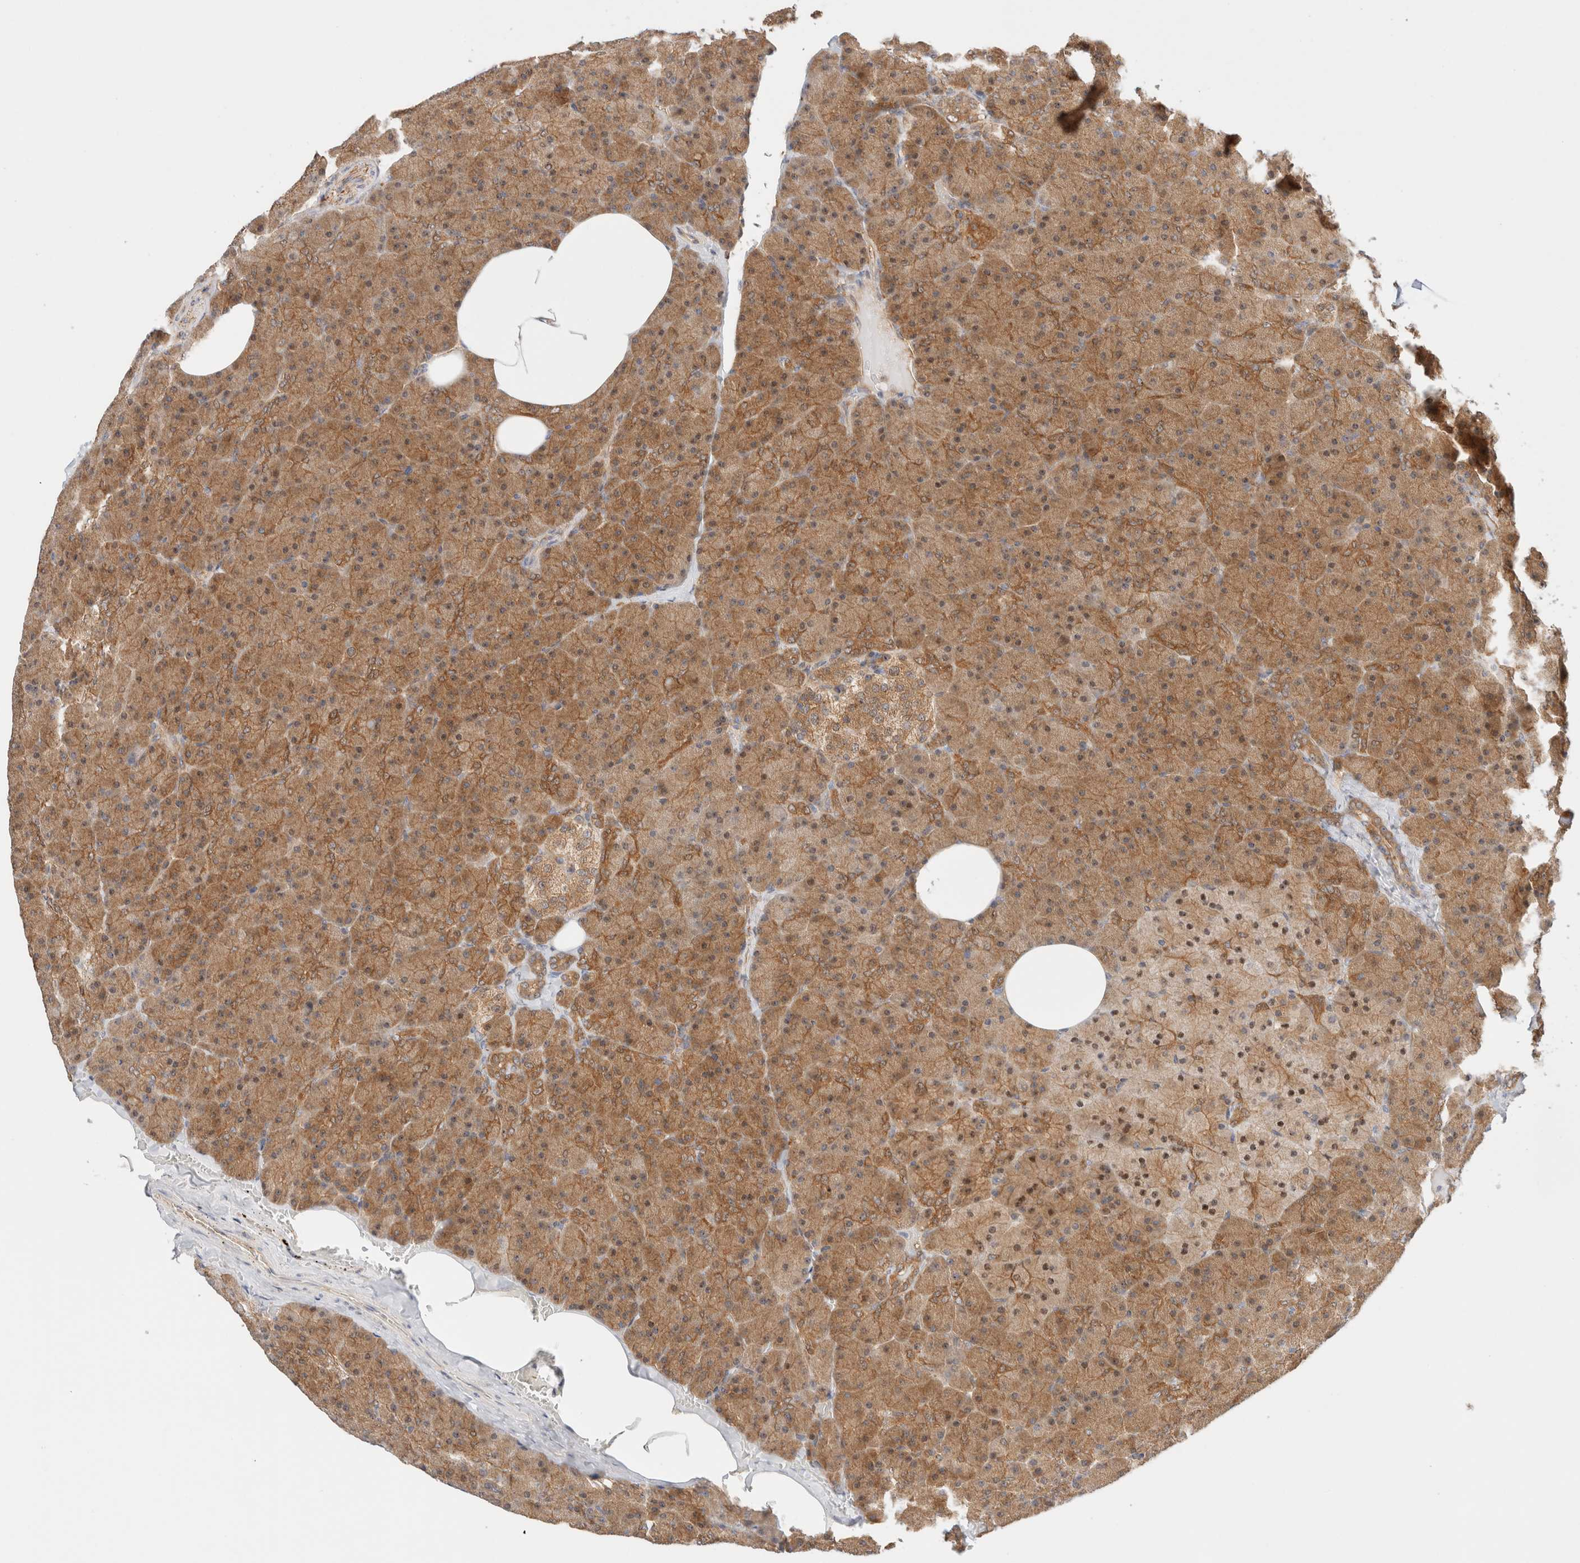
{"staining": {"intensity": "moderate", "quantity": ">75%", "location": "cytoplasmic/membranous"}, "tissue": "pancreas", "cell_type": "Exocrine glandular cells", "image_type": "normal", "snomed": [{"axis": "morphology", "description": "Normal tissue, NOS"}, {"axis": "topography", "description": "Pancreas"}], "caption": "An immunohistochemistry photomicrograph of unremarkable tissue is shown. Protein staining in brown highlights moderate cytoplasmic/membranous positivity in pancreas within exocrine glandular cells. (DAB IHC, brown staining for protein, blue staining for nuclei).", "gene": "RABEP1", "patient": {"sex": "female", "age": 35}}